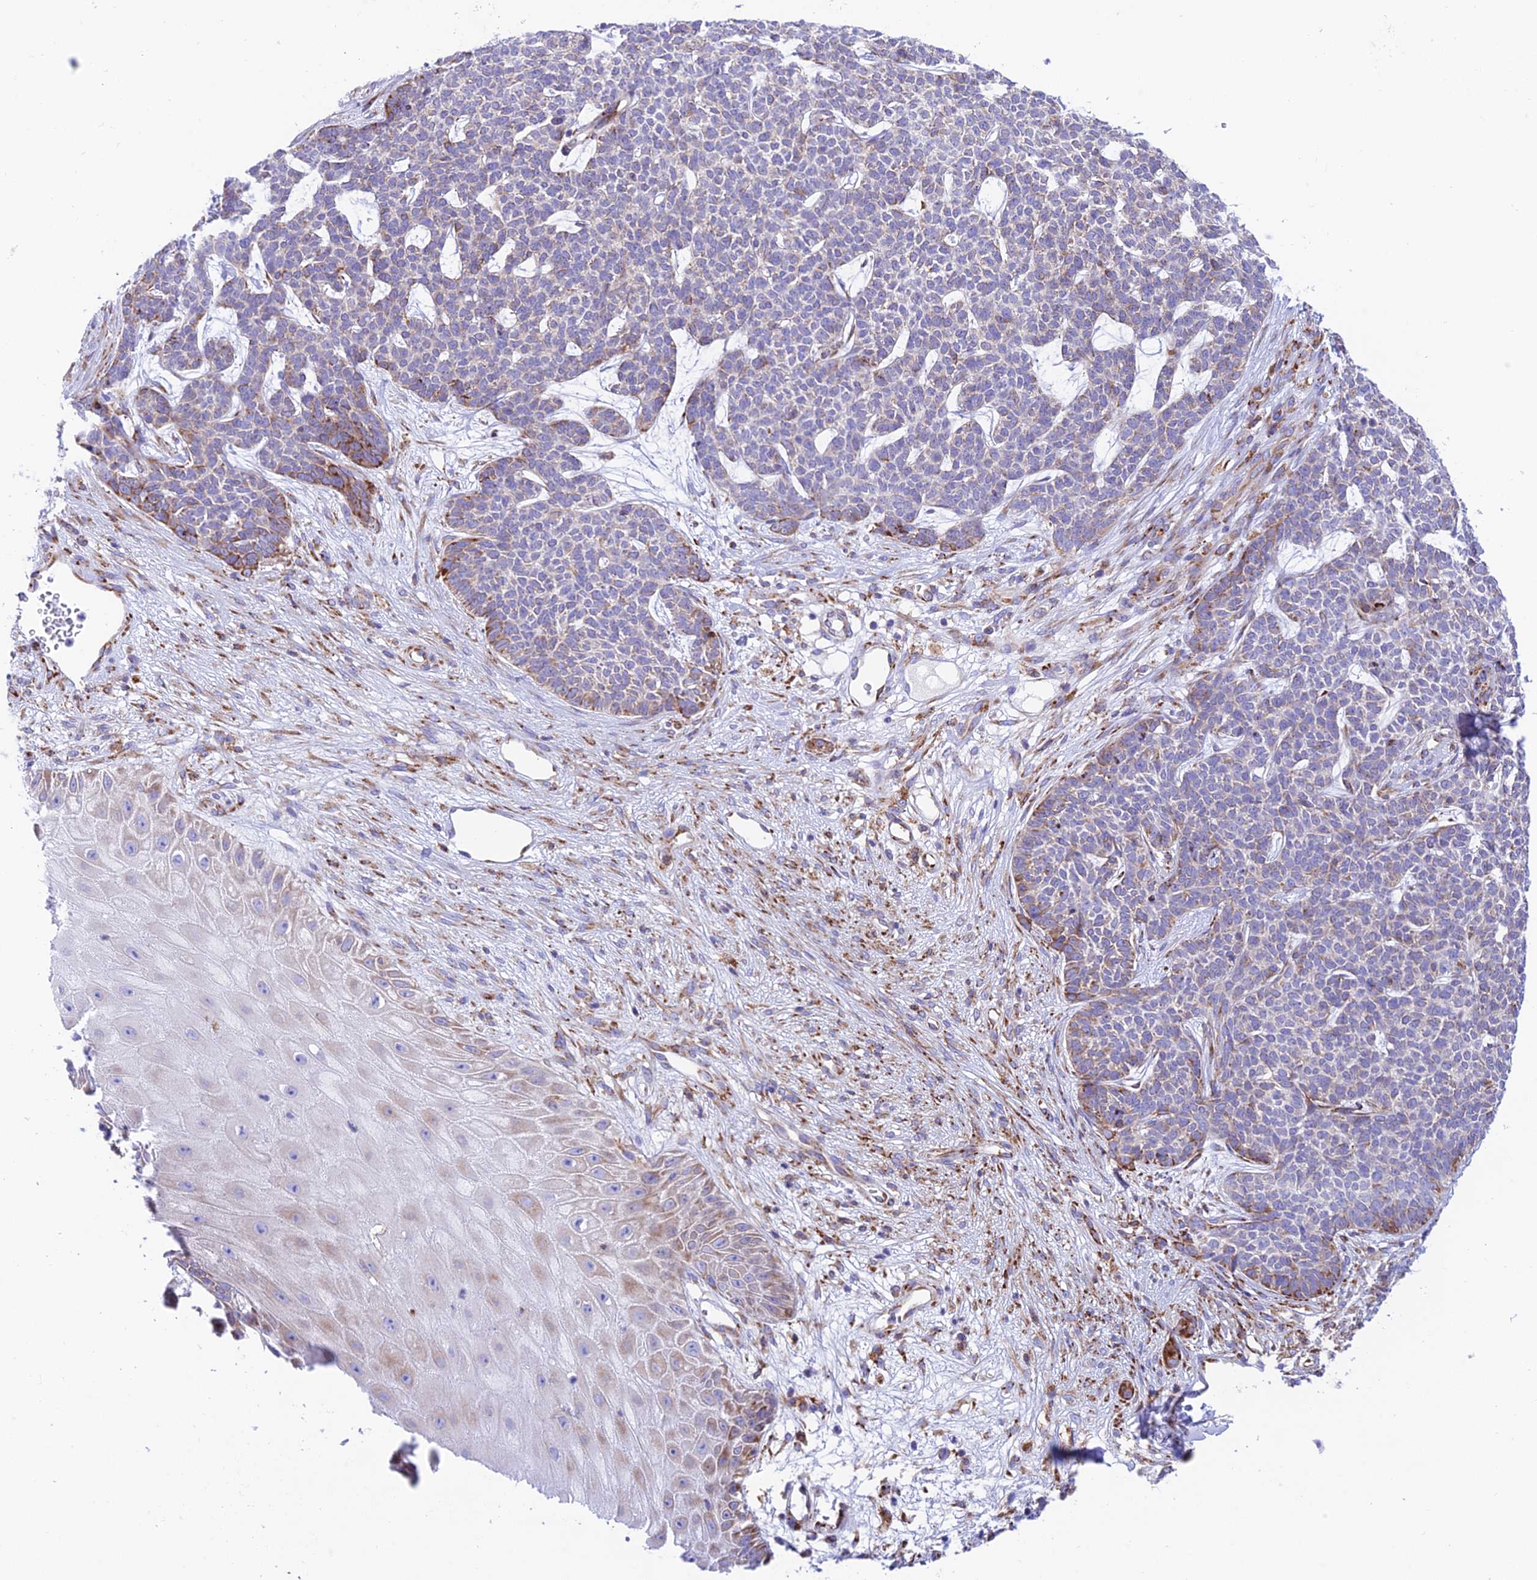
{"staining": {"intensity": "moderate", "quantity": "<25%", "location": "cytoplasmic/membranous"}, "tissue": "skin cancer", "cell_type": "Tumor cells", "image_type": "cancer", "snomed": [{"axis": "morphology", "description": "Basal cell carcinoma"}, {"axis": "topography", "description": "Skin"}], "caption": "Protein staining of skin cancer (basal cell carcinoma) tissue demonstrates moderate cytoplasmic/membranous positivity in about <25% of tumor cells. (DAB = brown stain, brightfield microscopy at high magnification).", "gene": "TUBGCP6", "patient": {"sex": "female", "age": 84}}